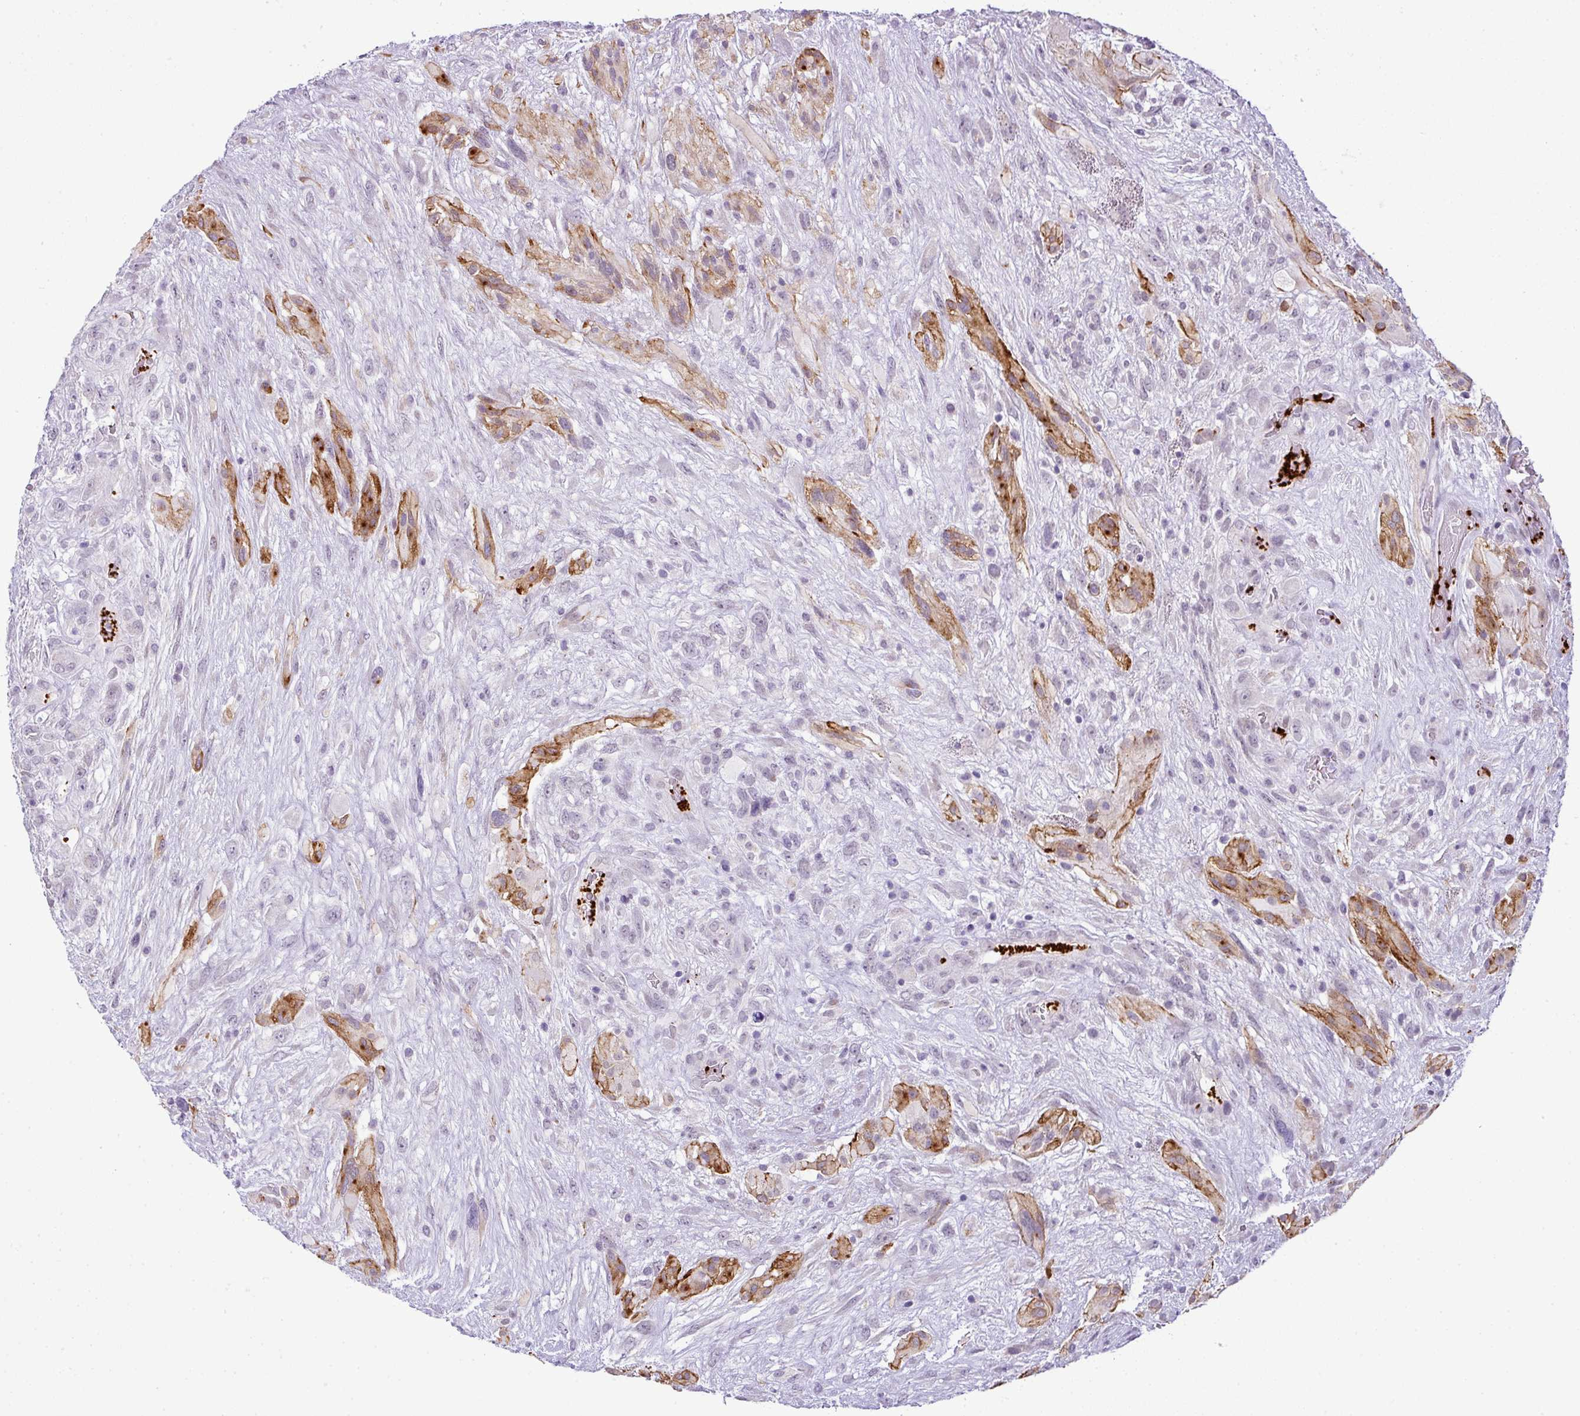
{"staining": {"intensity": "moderate", "quantity": "<25%", "location": "cytoplasmic/membranous"}, "tissue": "glioma", "cell_type": "Tumor cells", "image_type": "cancer", "snomed": [{"axis": "morphology", "description": "Glioma, malignant, High grade"}, {"axis": "topography", "description": "Brain"}], "caption": "A high-resolution micrograph shows IHC staining of glioma, which reveals moderate cytoplasmic/membranous positivity in approximately <25% of tumor cells.", "gene": "CMTM5", "patient": {"sex": "male", "age": 61}}